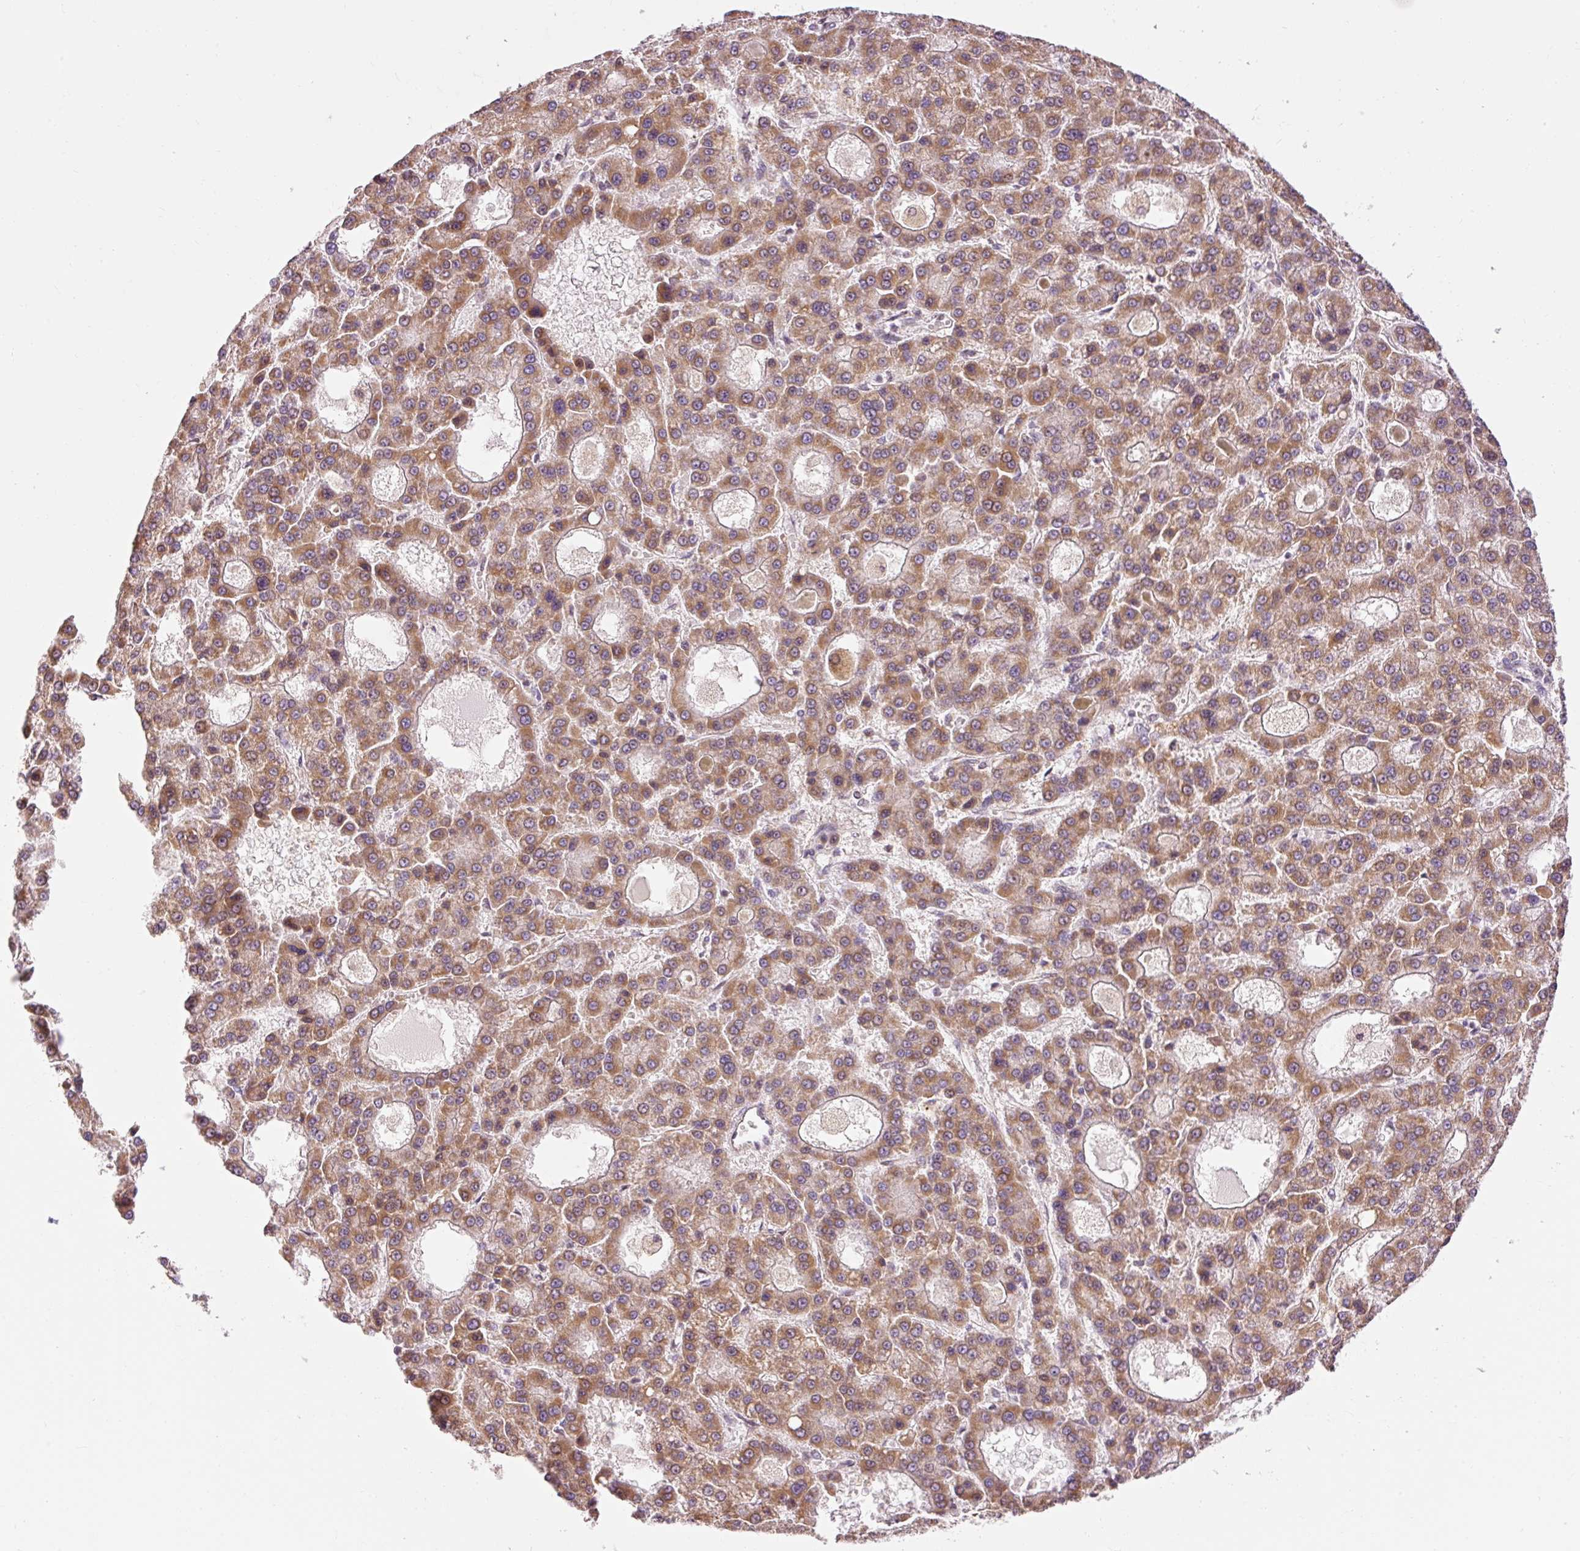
{"staining": {"intensity": "moderate", "quantity": ">75%", "location": "cytoplasmic/membranous"}, "tissue": "liver cancer", "cell_type": "Tumor cells", "image_type": "cancer", "snomed": [{"axis": "morphology", "description": "Carcinoma, Hepatocellular, NOS"}, {"axis": "topography", "description": "Liver"}], "caption": "Liver hepatocellular carcinoma stained for a protein exhibits moderate cytoplasmic/membranous positivity in tumor cells.", "gene": "IMMT", "patient": {"sex": "male", "age": 70}}